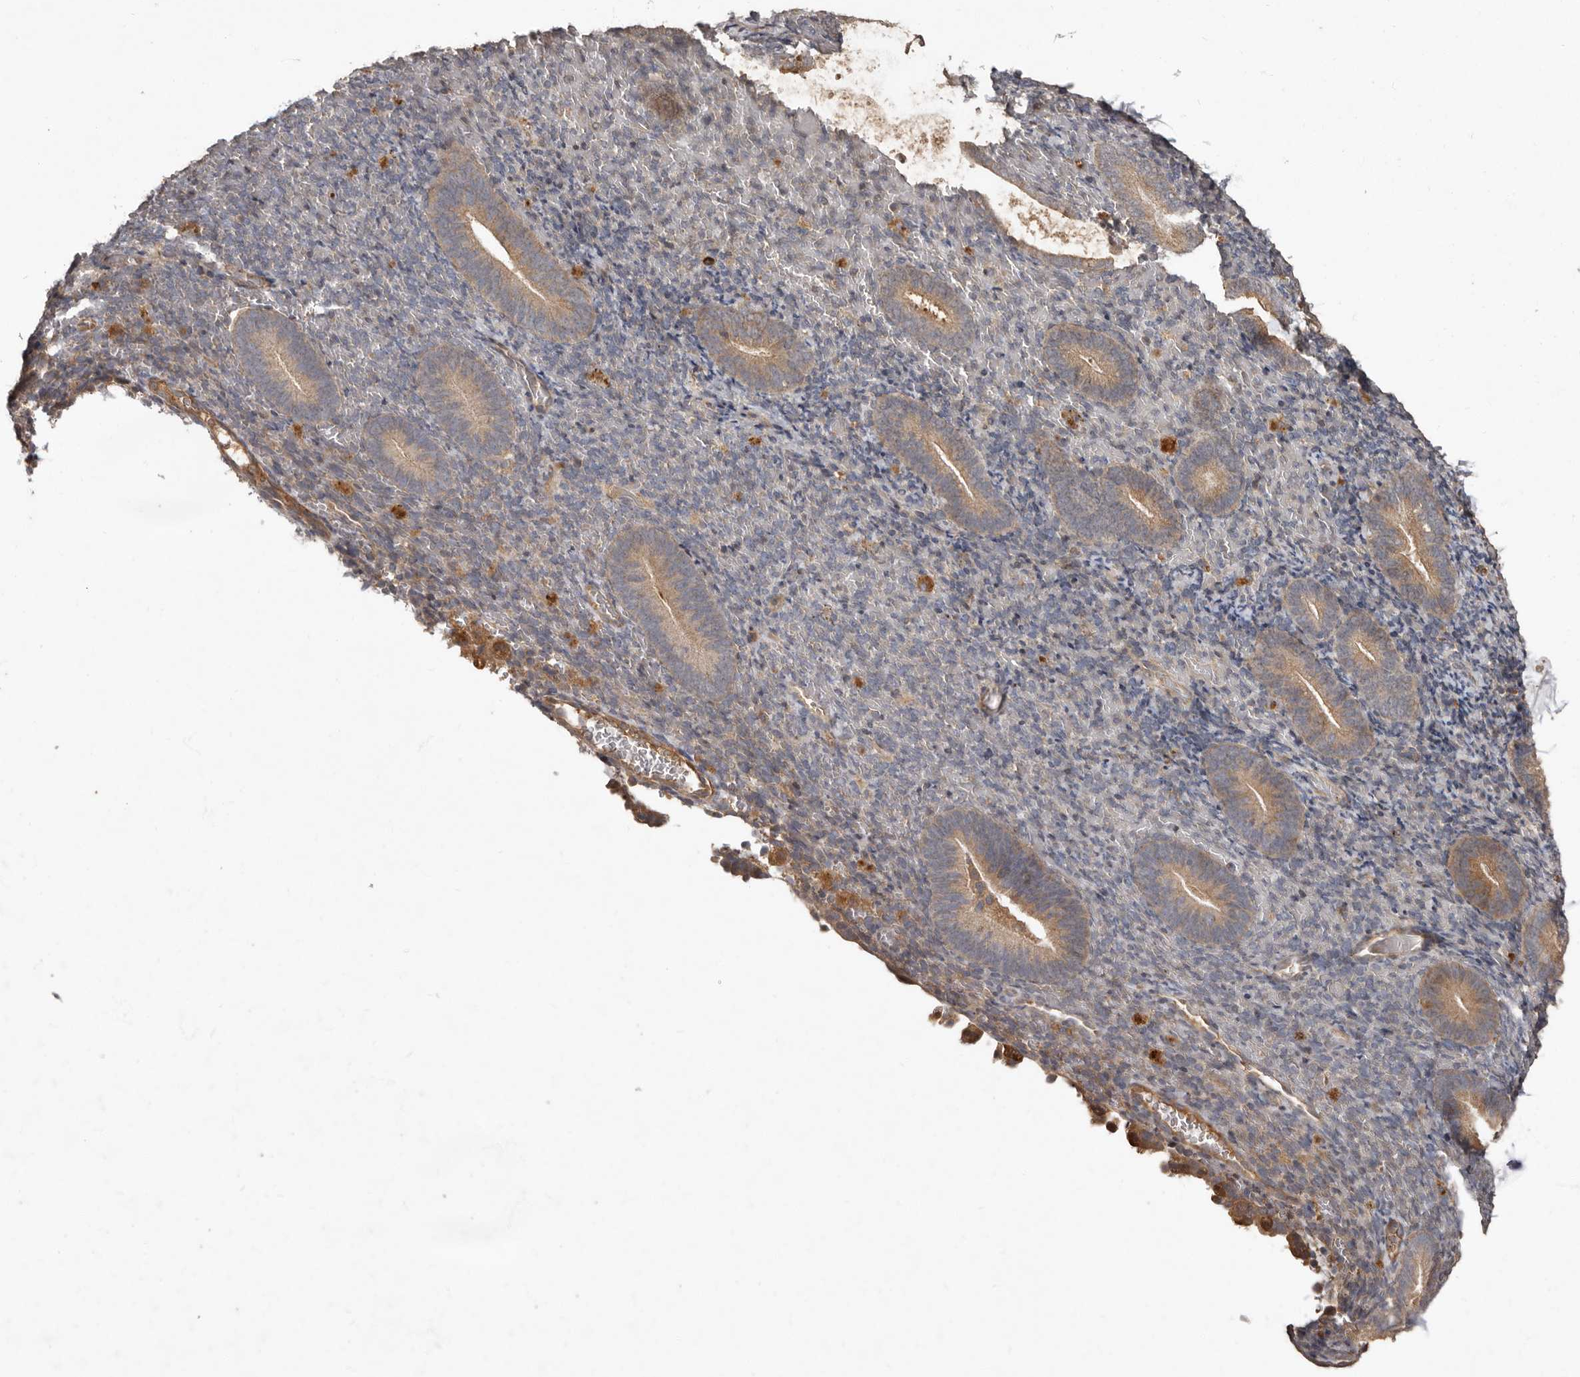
{"staining": {"intensity": "weak", "quantity": "25%-75%", "location": "cytoplasmic/membranous"}, "tissue": "endometrium", "cell_type": "Cells in endometrial stroma", "image_type": "normal", "snomed": [{"axis": "morphology", "description": "Normal tissue, NOS"}, {"axis": "topography", "description": "Endometrium"}], "caption": "There is low levels of weak cytoplasmic/membranous expression in cells in endometrial stroma of benign endometrium, as demonstrated by immunohistochemical staining (brown color).", "gene": "KIF26B", "patient": {"sex": "female", "age": 51}}